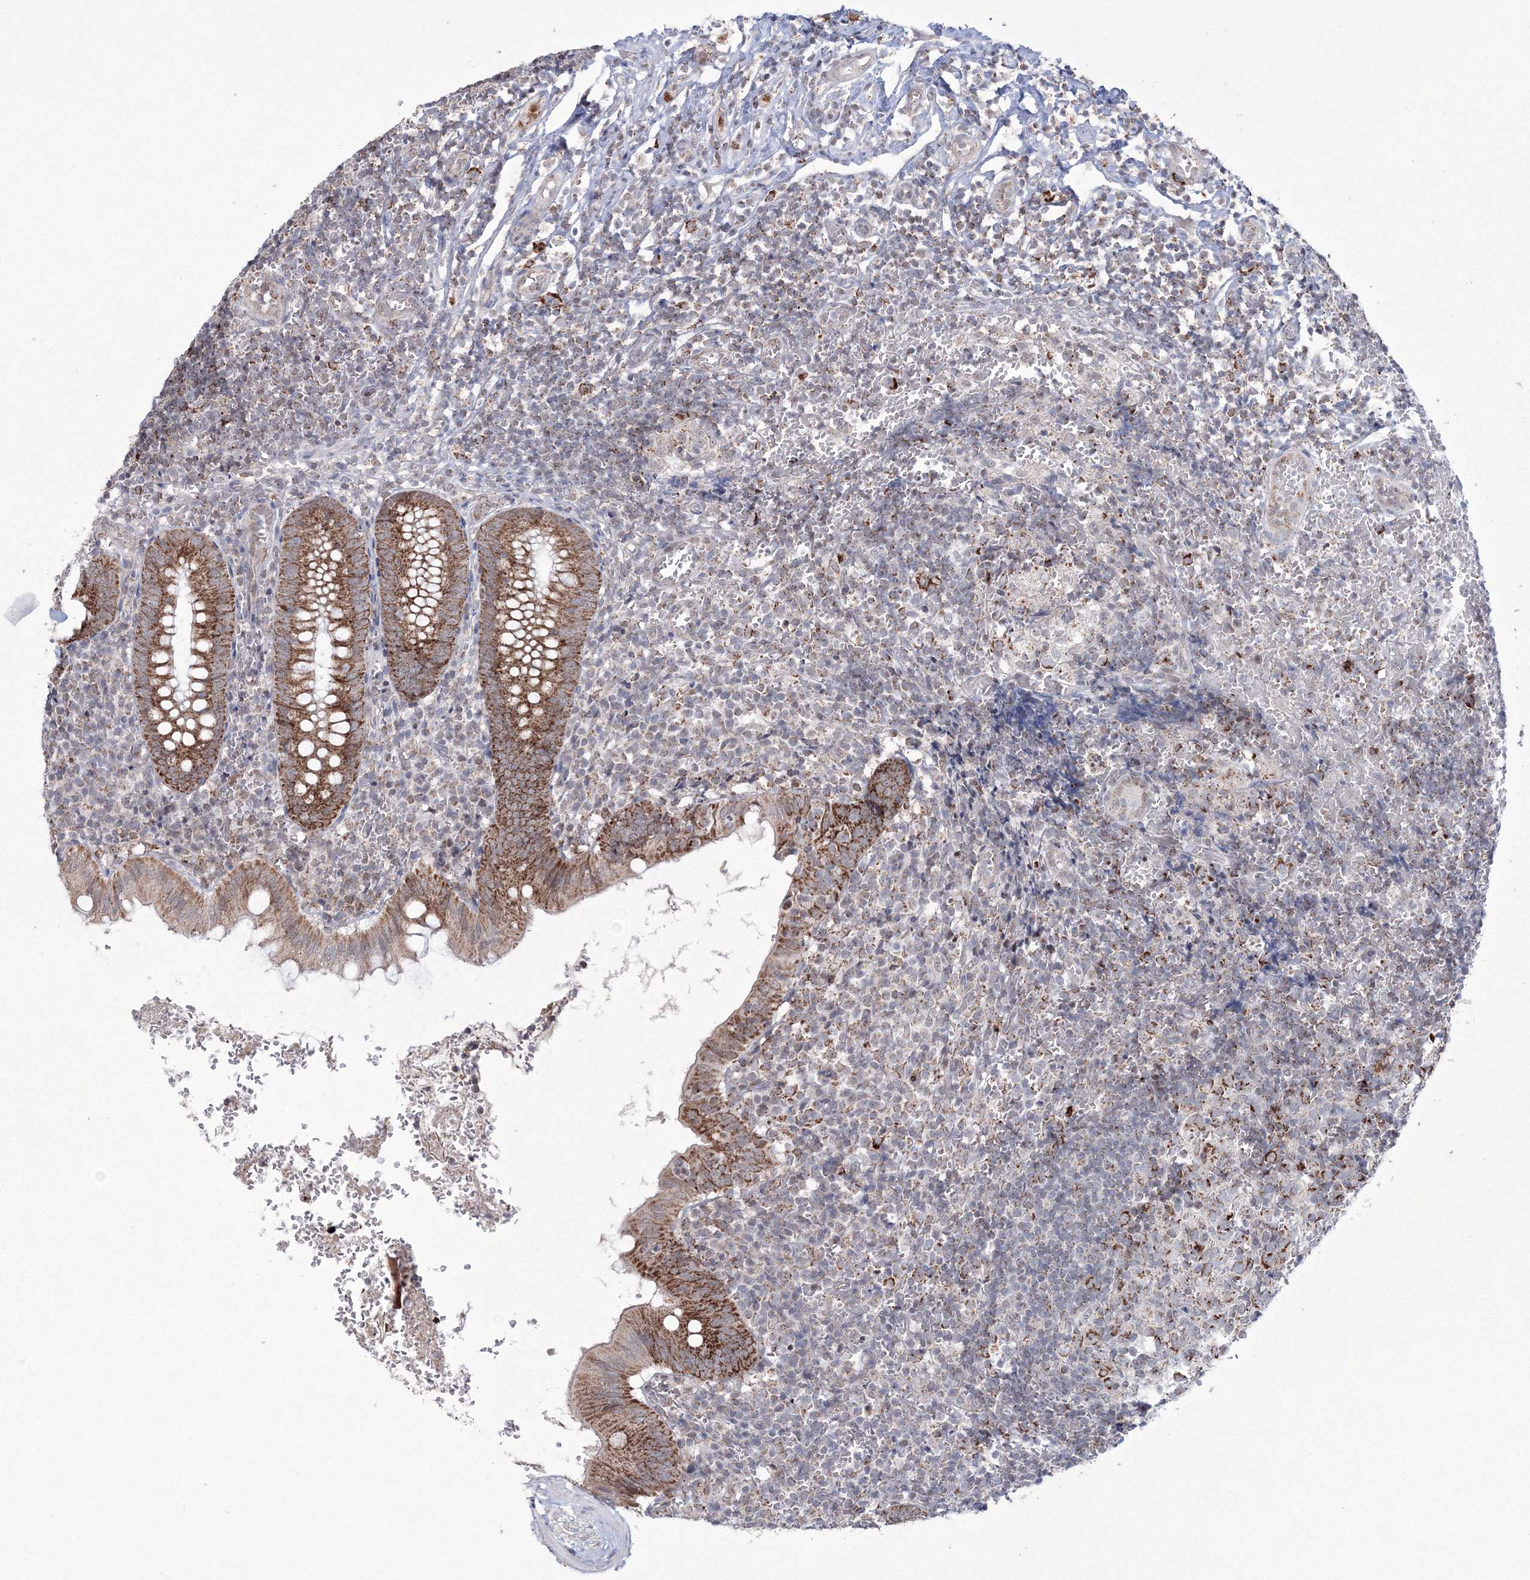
{"staining": {"intensity": "strong", "quantity": ">75%", "location": "cytoplasmic/membranous"}, "tissue": "appendix", "cell_type": "Glandular cells", "image_type": "normal", "snomed": [{"axis": "morphology", "description": "Normal tissue, NOS"}, {"axis": "topography", "description": "Appendix"}], "caption": "Immunohistochemistry image of normal appendix: appendix stained using immunohistochemistry exhibits high levels of strong protein expression localized specifically in the cytoplasmic/membranous of glandular cells, appearing as a cytoplasmic/membranous brown color.", "gene": "GRSF1", "patient": {"sex": "male", "age": 8}}